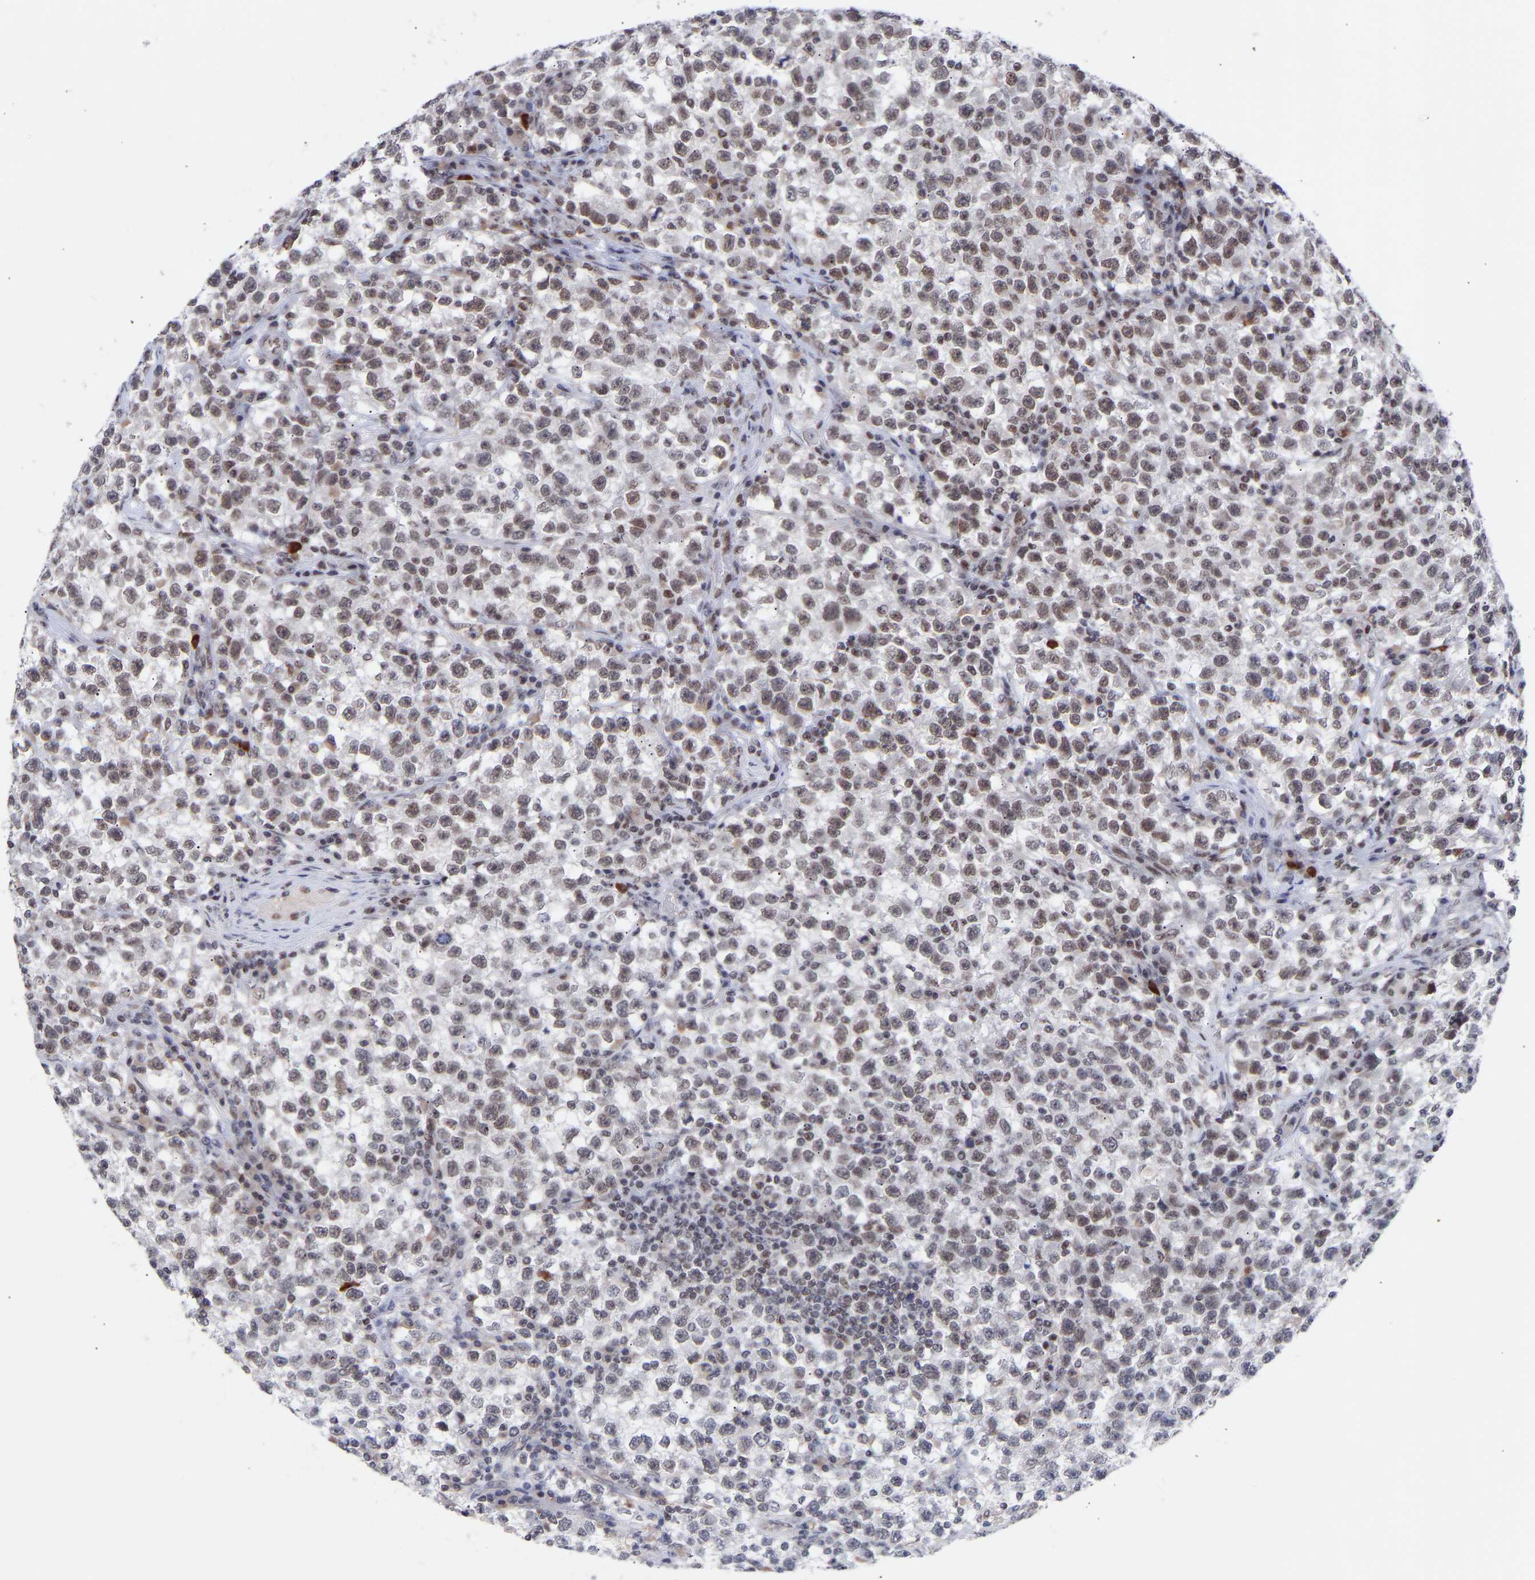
{"staining": {"intensity": "weak", "quantity": "<25%", "location": "nuclear"}, "tissue": "testis cancer", "cell_type": "Tumor cells", "image_type": "cancer", "snomed": [{"axis": "morphology", "description": "Seminoma, NOS"}, {"axis": "topography", "description": "Testis"}], "caption": "Histopathology image shows no protein expression in tumor cells of testis cancer (seminoma) tissue.", "gene": "RBM15", "patient": {"sex": "male", "age": 22}}